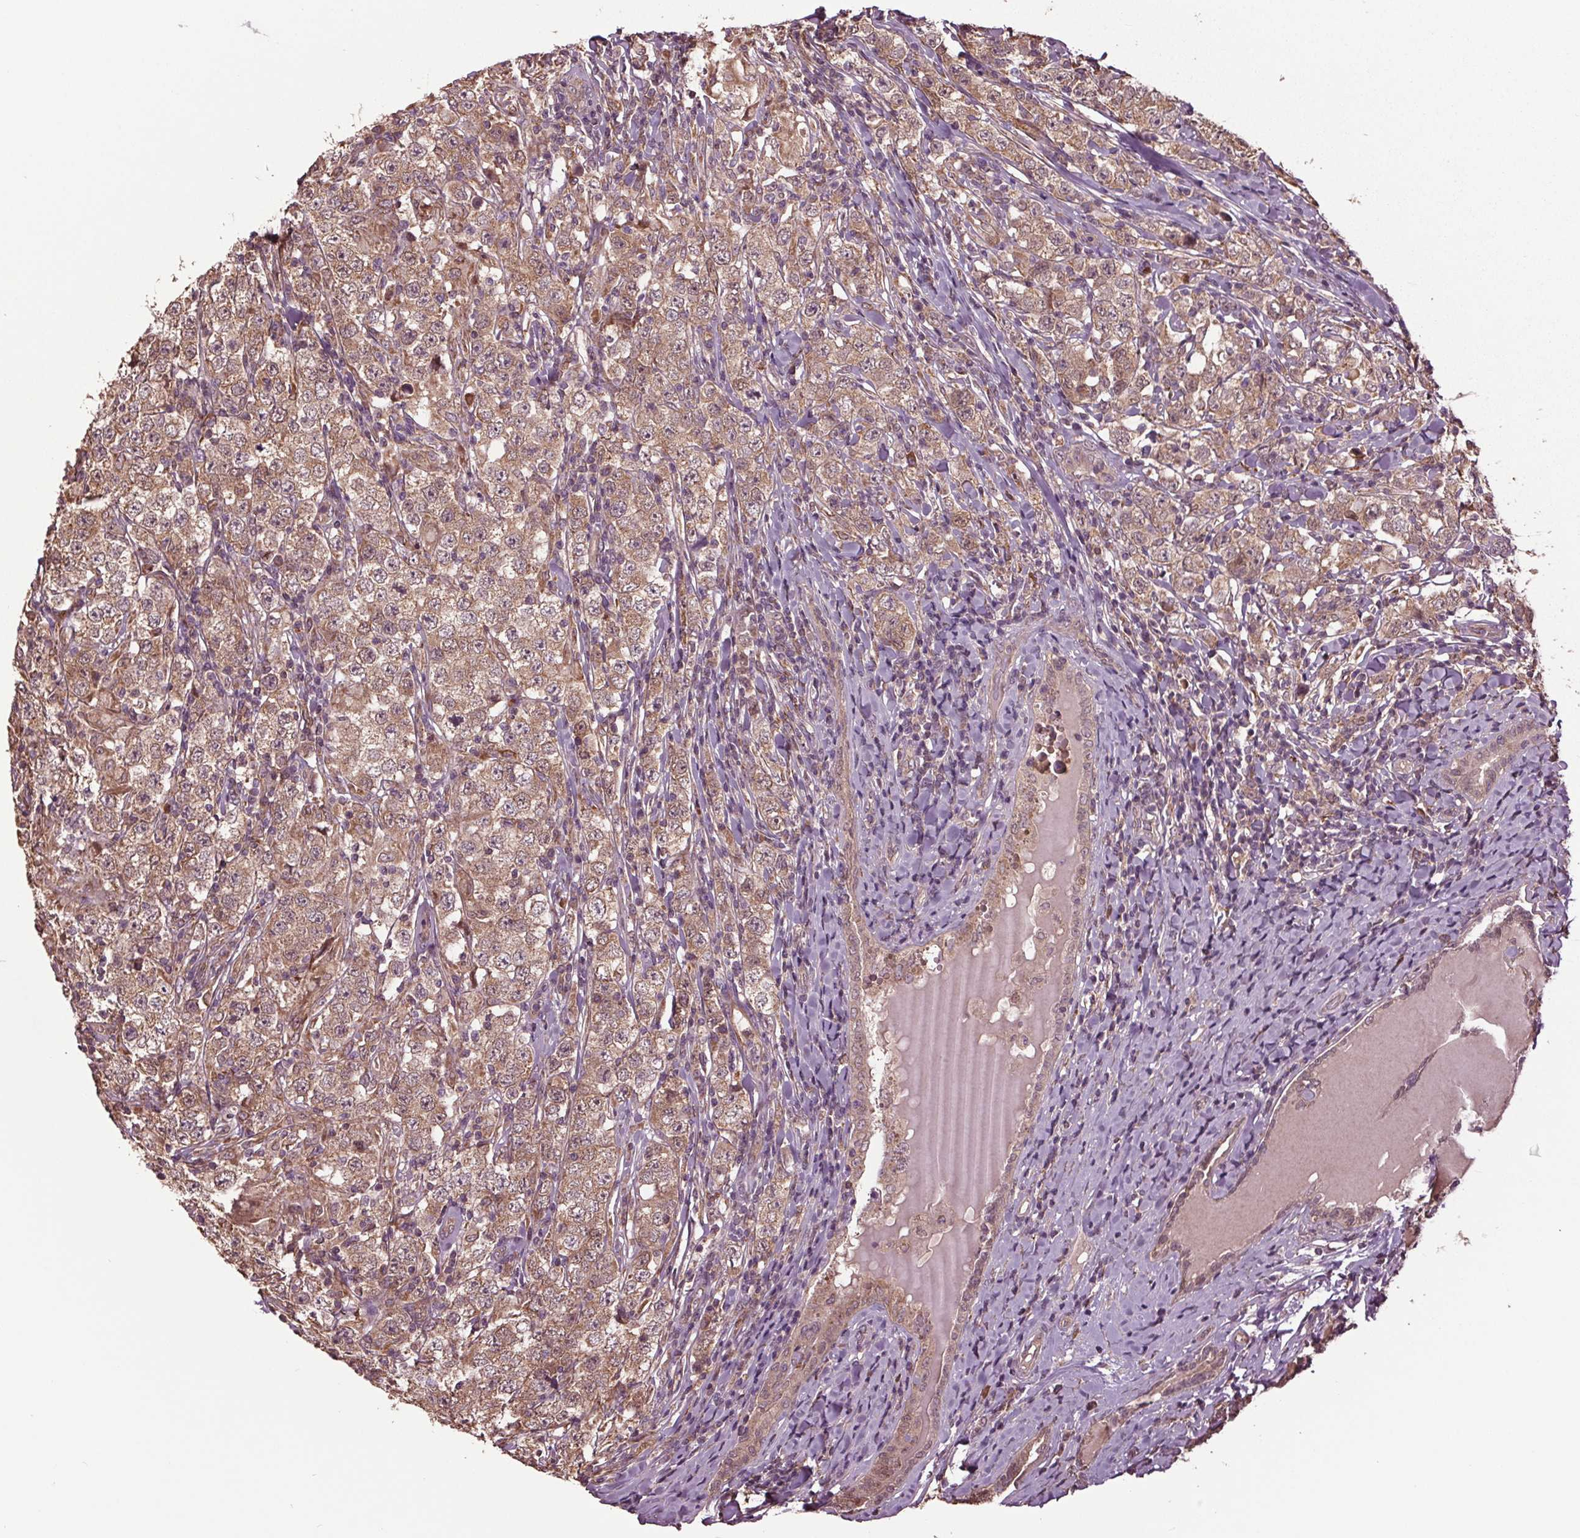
{"staining": {"intensity": "moderate", "quantity": ">75%", "location": "cytoplasmic/membranous"}, "tissue": "testis cancer", "cell_type": "Tumor cells", "image_type": "cancer", "snomed": [{"axis": "morphology", "description": "Seminoma, NOS"}, {"axis": "morphology", "description": "Carcinoma, Embryonal, NOS"}, {"axis": "topography", "description": "Testis"}], "caption": "Protein positivity by IHC shows moderate cytoplasmic/membranous positivity in approximately >75% of tumor cells in testis cancer.", "gene": "RNPEP", "patient": {"sex": "male", "age": 41}}